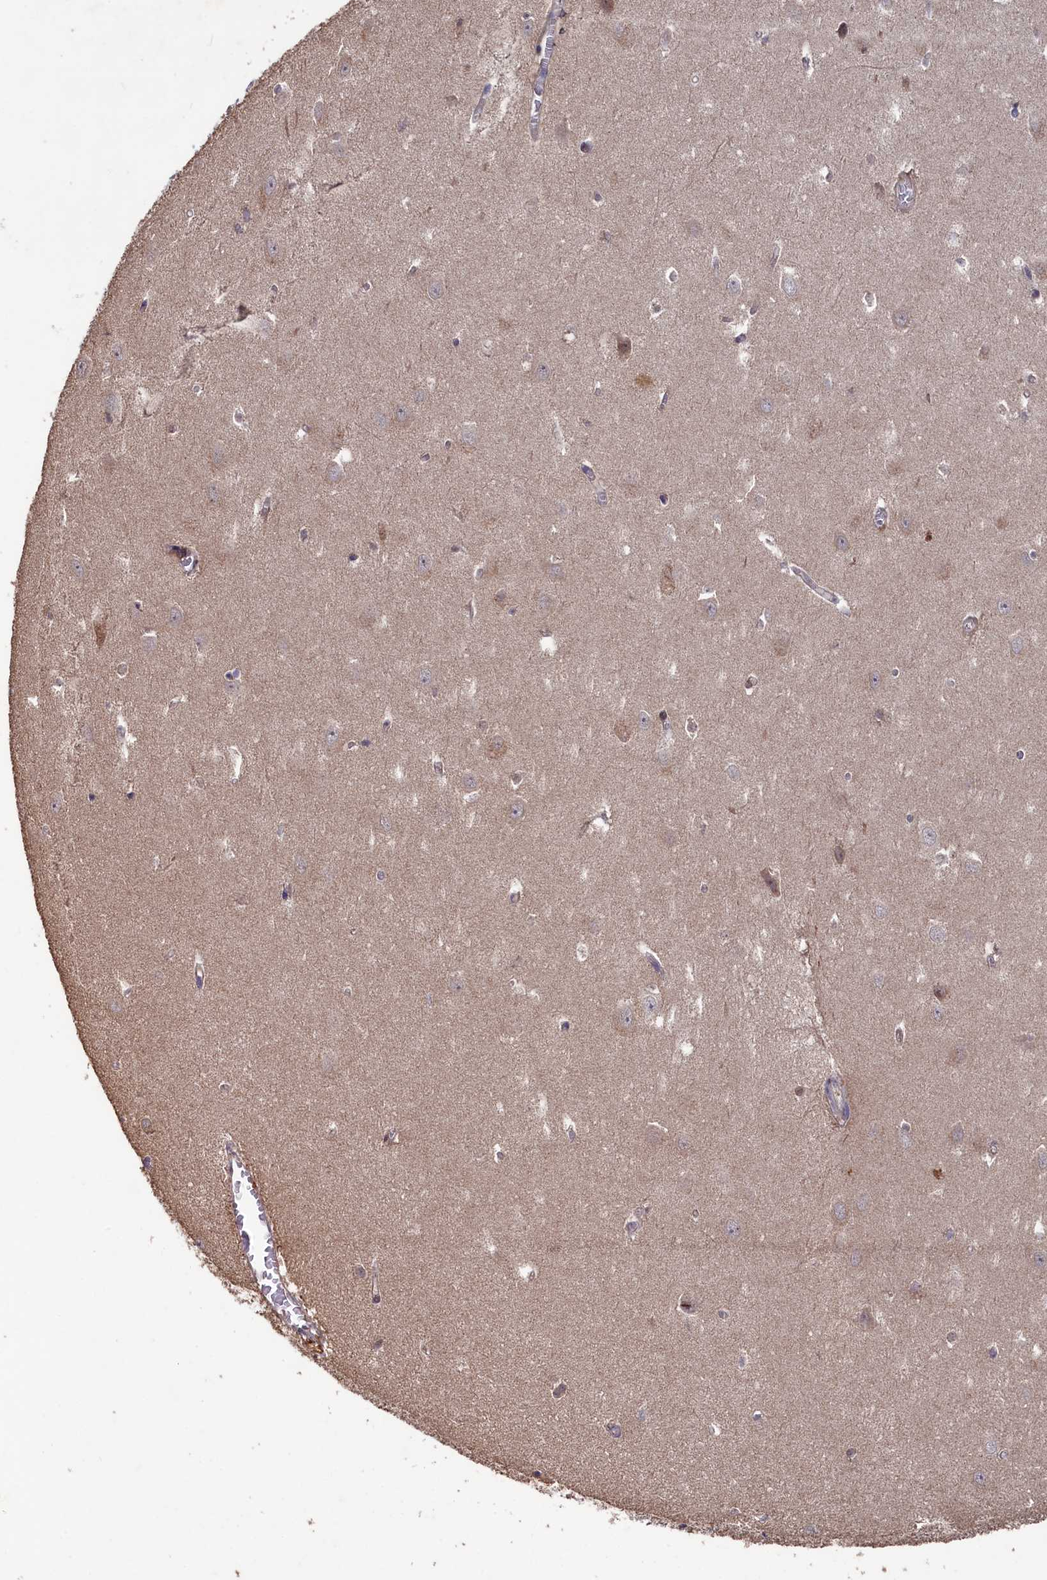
{"staining": {"intensity": "negative", "quantity": "none", "location": "none"}, "tissue": "hippocampus", "cell_type": "Glial cells", "image_type": "normal", "snomed": [{"axis": "morphology", "description": "Normal tissue, NOS"}, {"axis": "topography", "description": "Hippocampus"}], "caption": "Immunohistochemistry micrograph of normal hippocampus: human hippocampus stained with DAB (3,3'-diaminobenzidine) exhibits no significant protein staining in glial cells.", "gene": "TMC5", "patient": {"sex": "female", "age": 64}}